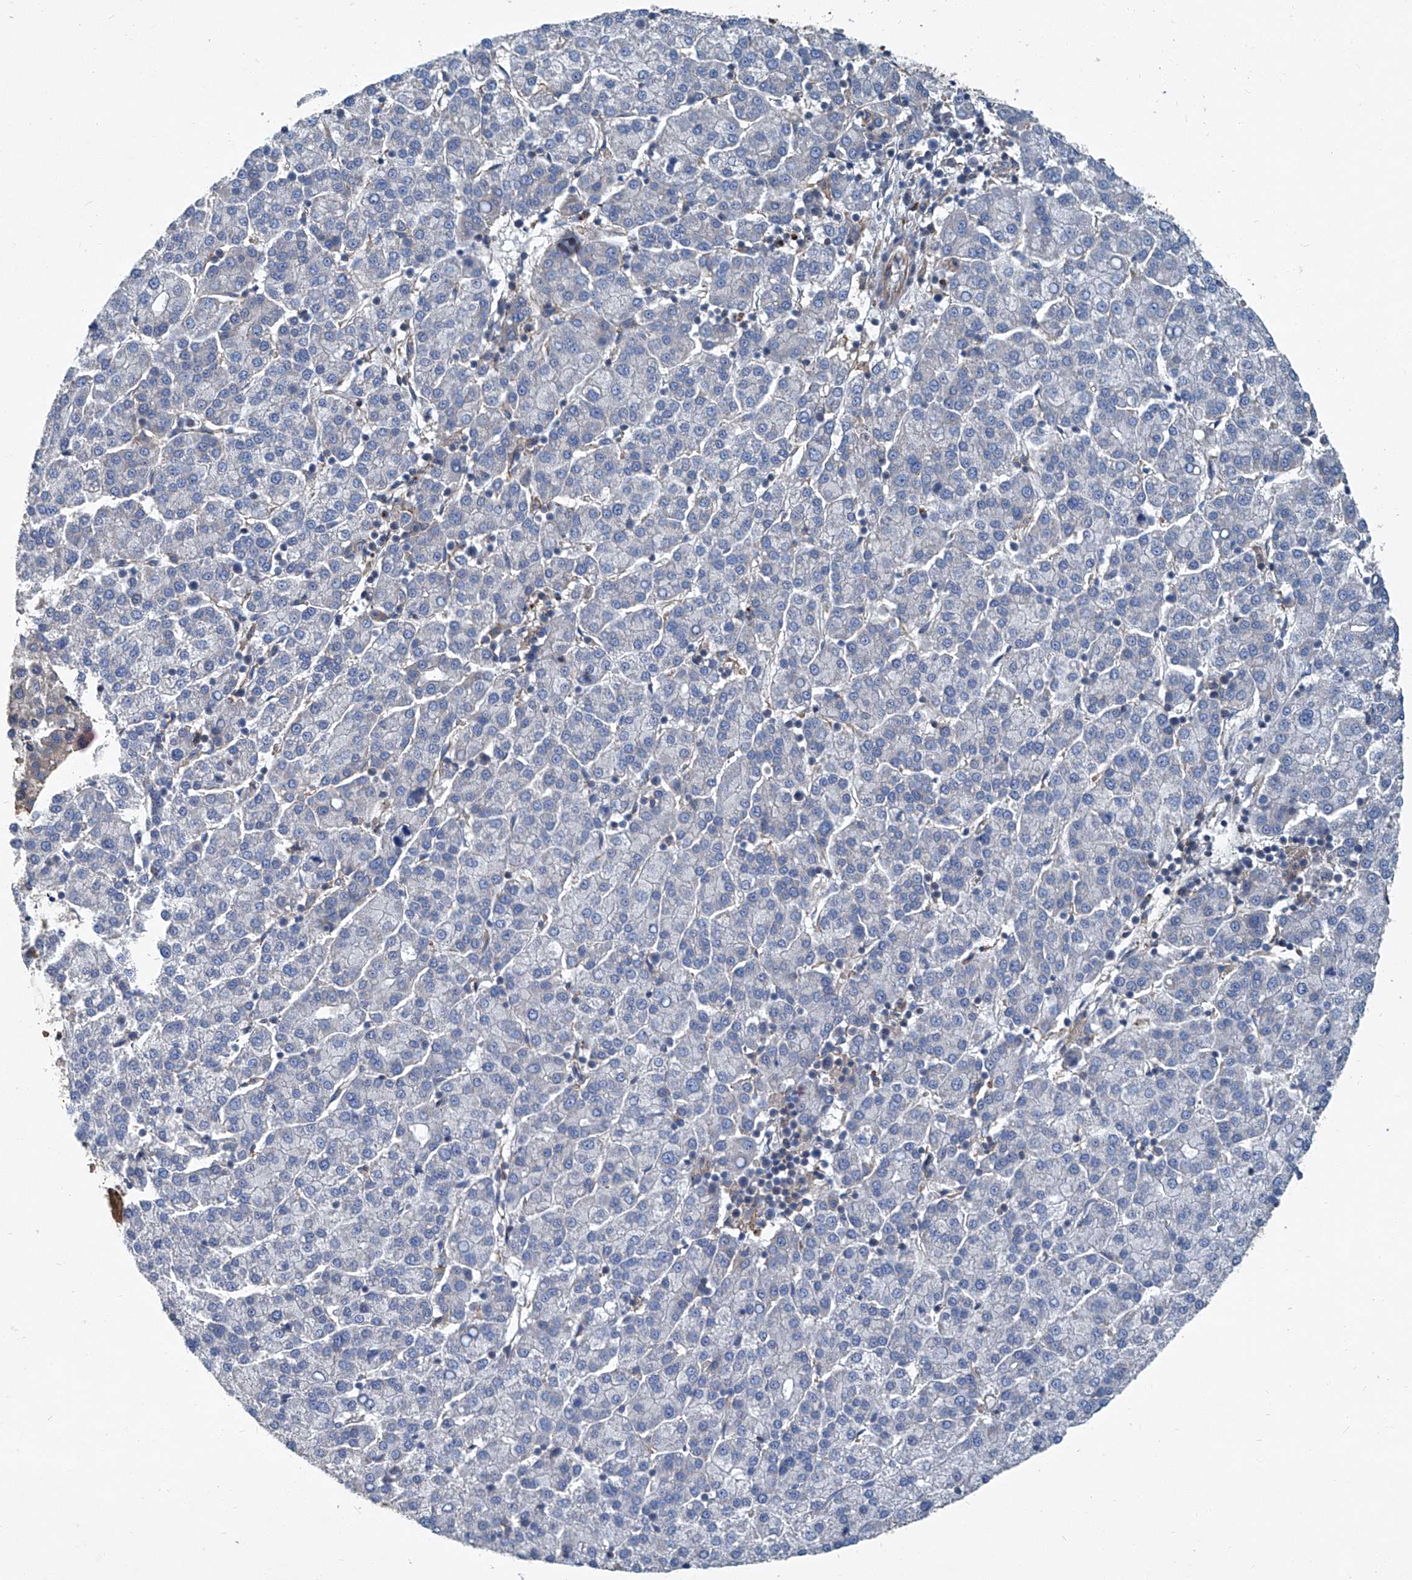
{"staining": {"intensity": "negative", "quantity": "none", "location": "none"}, "tissue": "liver cancer", "cell_type": "Tumor cells", "image_type": "cancer", "snomed": [{"axis": "morphology", "description": "Carcinoma, Hepatocellular, NOS"}, {"axis": "topography", "description": "Liver"}], "caption": "High power microscopy image of an immunohistochemistry (IHC) histopathology image of liver cancer (hepatocellular carcinoma), revealing no significant staining in tumor cells.", "gene": "PIGH", "patient": {"sex": "female", "age": 58}}